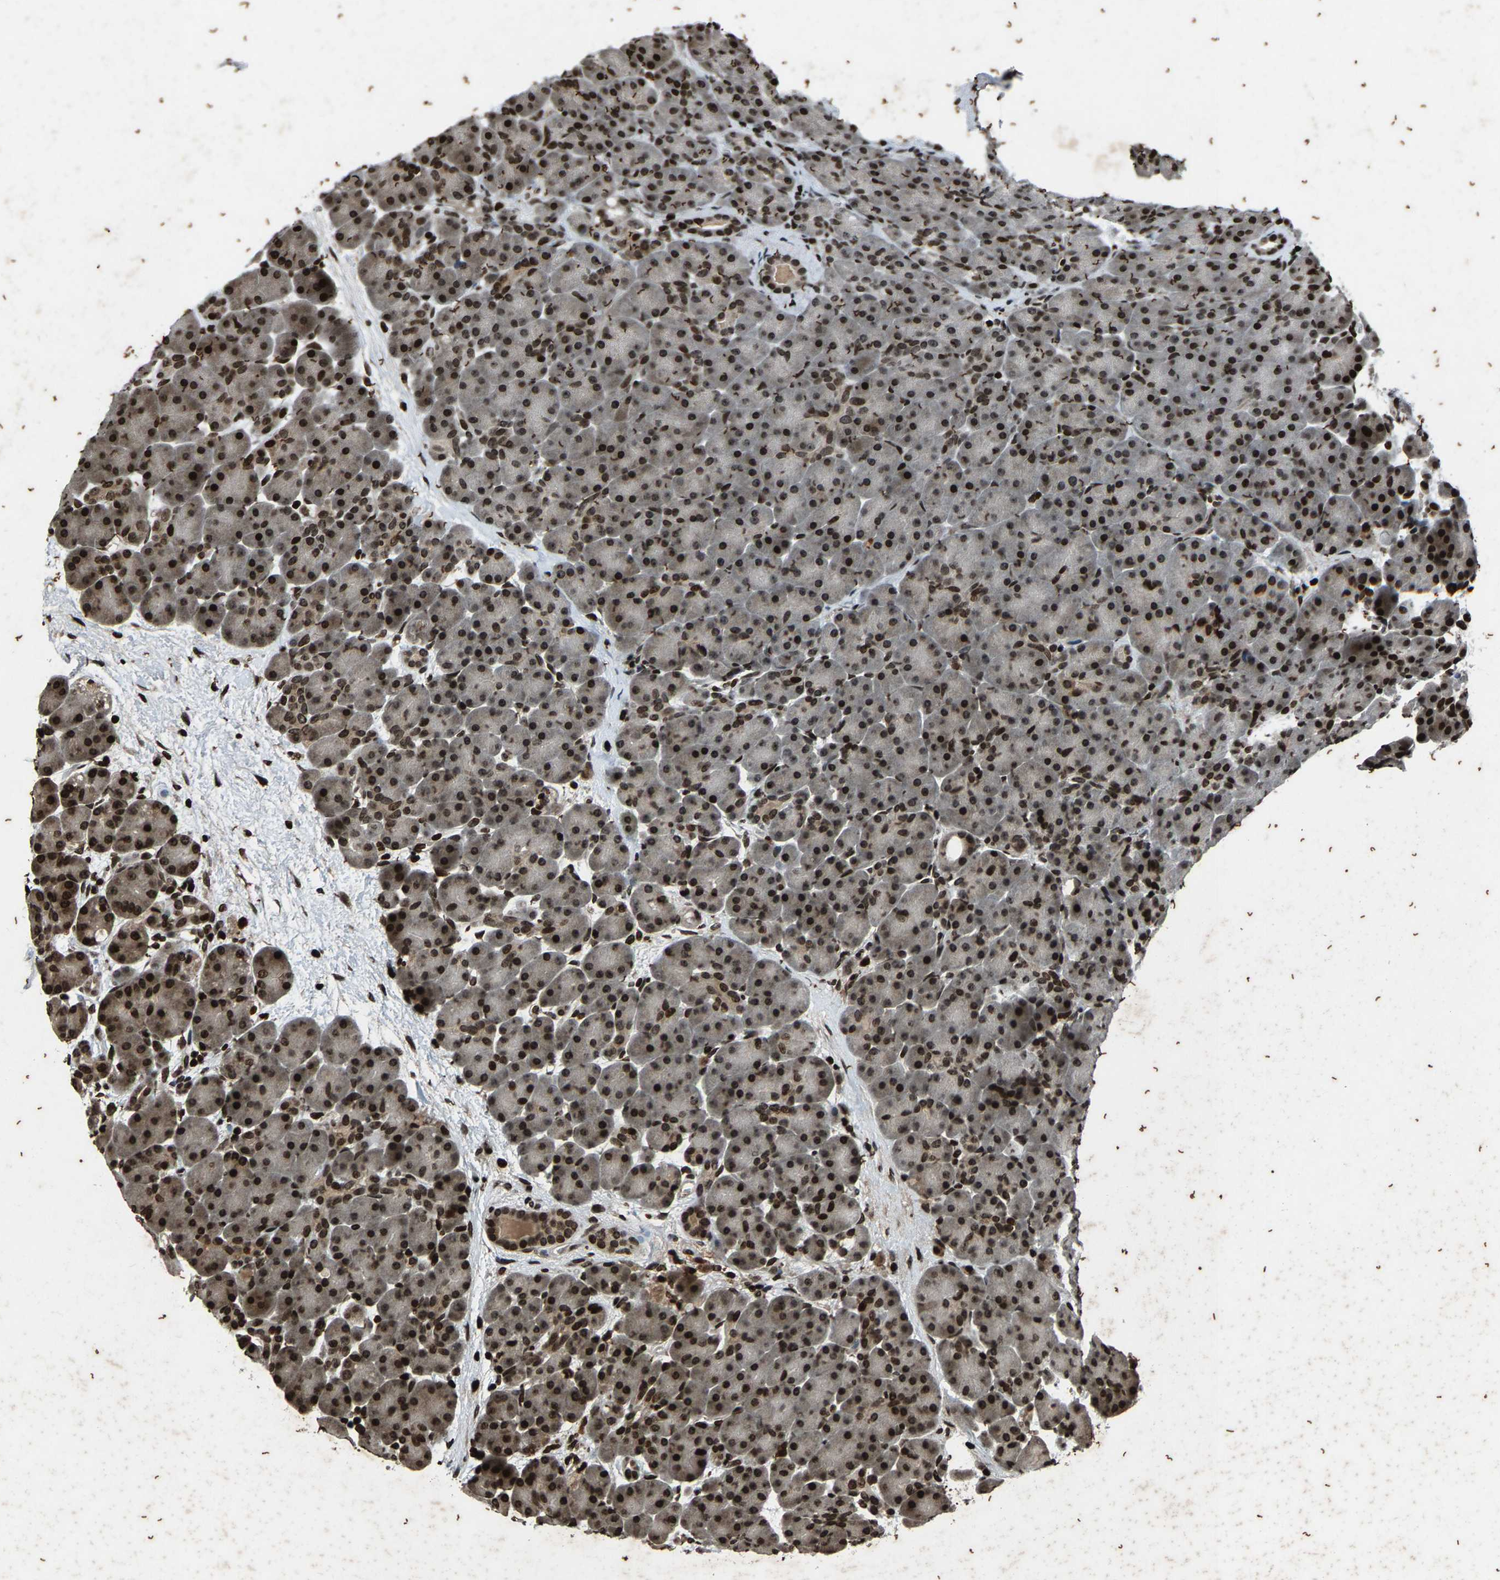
{"staining": {"intensity": "strong", "quantity": ">75%", "location": "nuclear"}, "tissue": "pancreas", "cell_type": "Exocrine glandular cells", "image_type": "normal", "snomed": [{"axis": "morphology", "description": "Normal tissue, NOS"}, {"axis": "topography", "description": "Pancreas"}], "caption": "Benign pancreas shows strong nuclear staining in about >75% of exocrine glandular cells, visualized by immunohistochemistry.", "gene": "H4C1", "patient": {"sex": "male", "age": 66}}